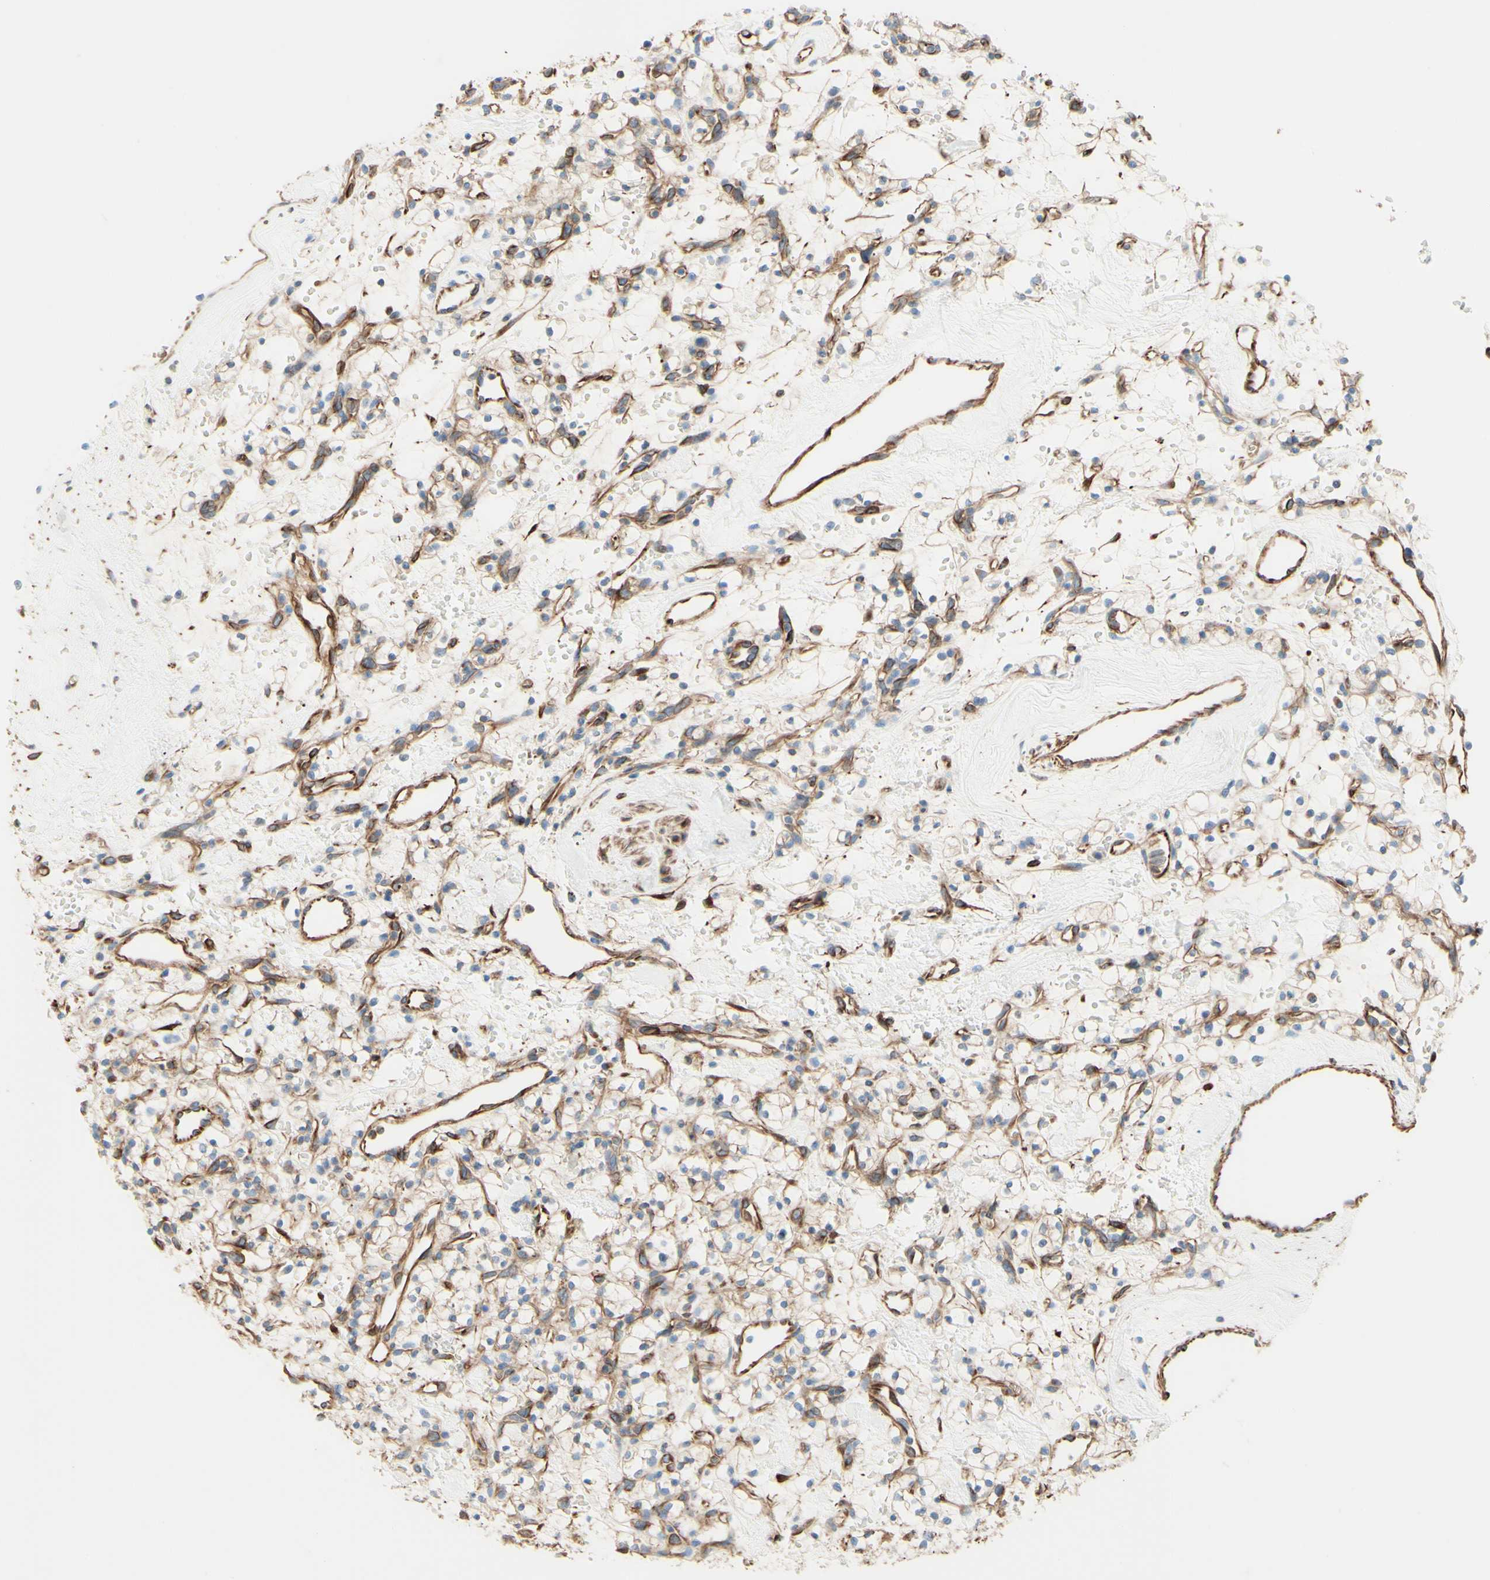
{"staining": {"intensity": "weak", "quantity": ">75%", "location": "cytoplasmic/membranous"}, "tissue": "renal cancer", "cell_type": "Tumor cells", "image_type": "cancer", "snomed": [{"axis": "morphology", "description": "Adenocarcinoma, NOS"}, {"axis": "topography", "description": "Kidney"}], "caption": "Renal adenocarcinoma stained with a brown dye shows weak cytoplasmic/membranous positive expression in about >75% of tumor cells.", "gene": "ENDOD1", "patient": {"sex": "female", "age": 60}}